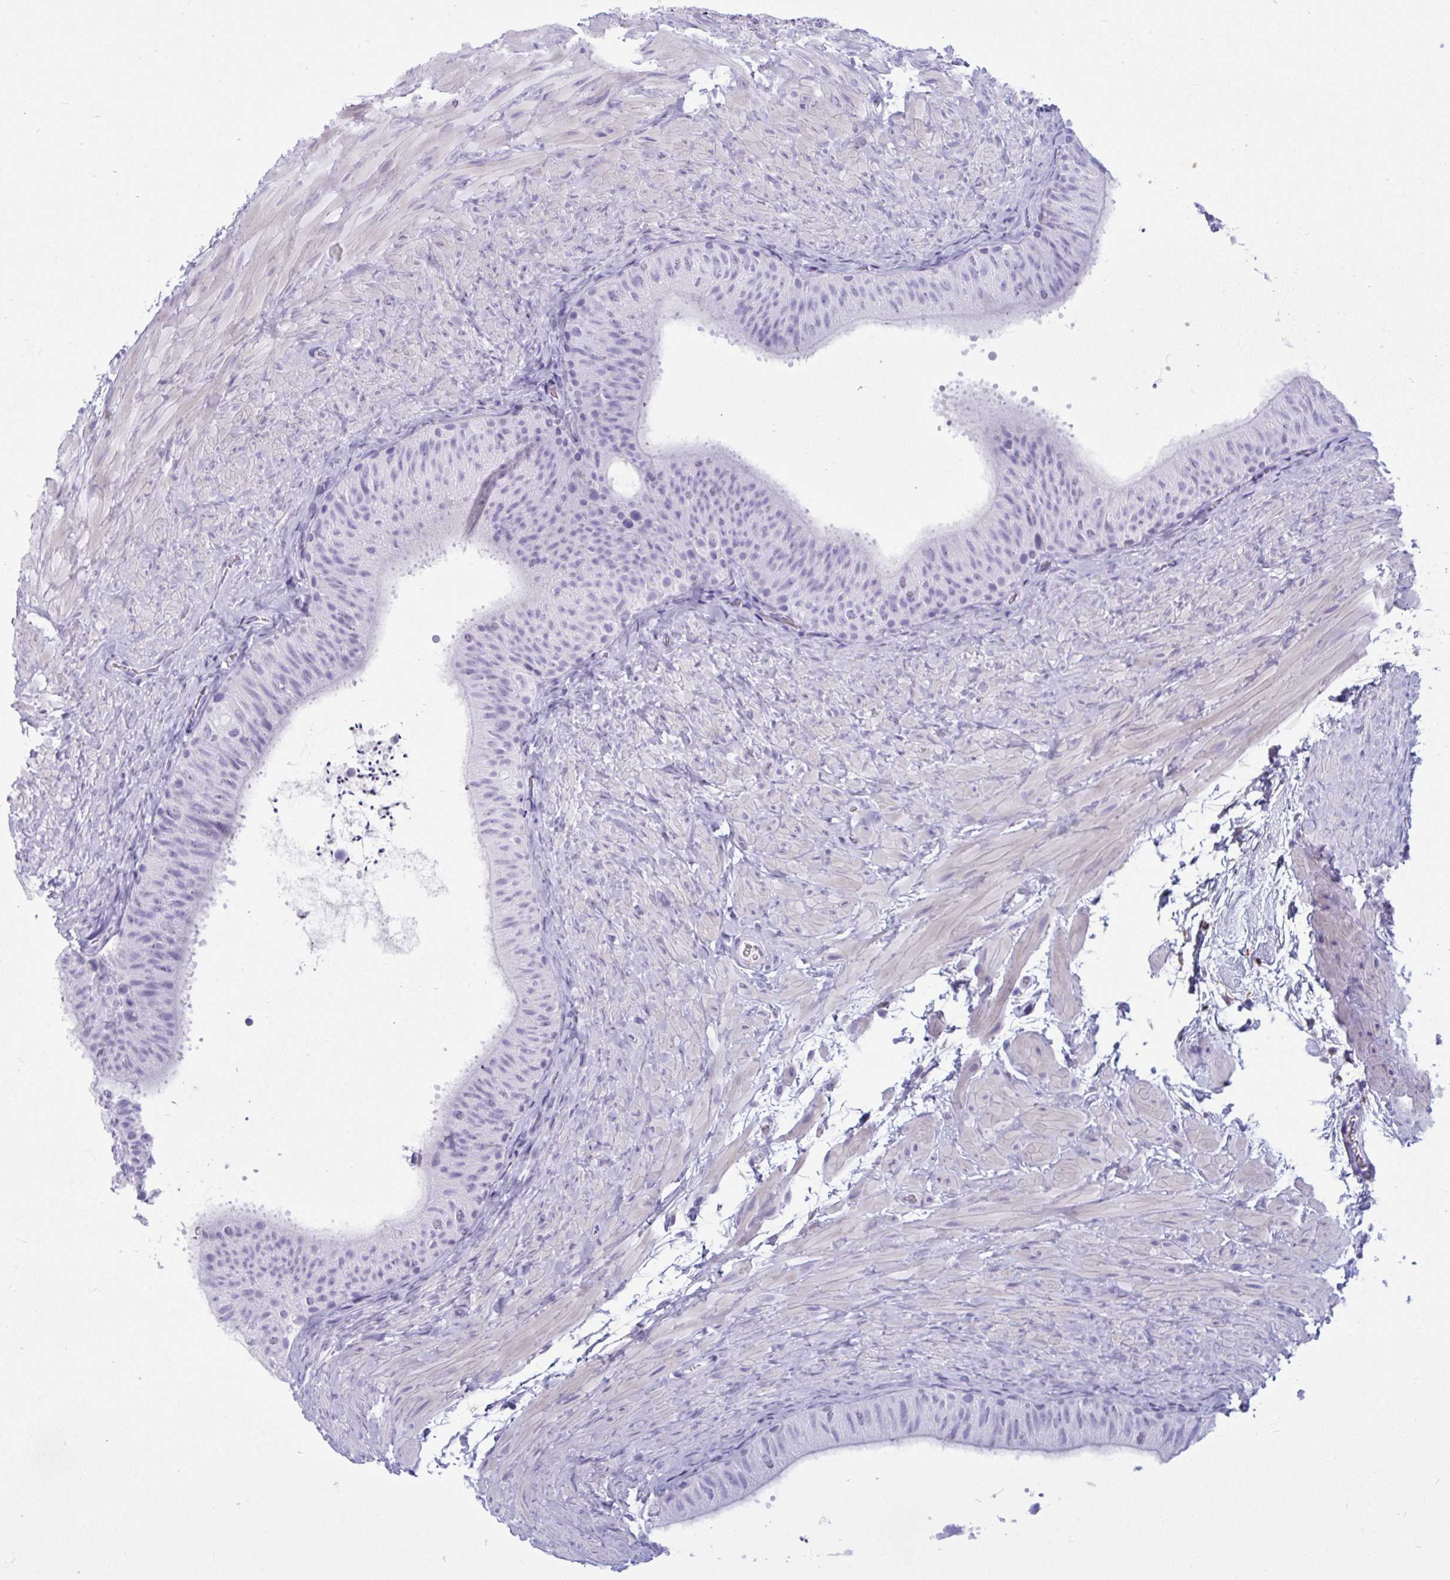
{"staining": {"intensity": "negative", "quantity": "none", "location": "none"}, "tissue": "epididymis", "cell_type": "Glandular cells", "image_type": "normal", "snomed": [{"axis": "morphology", "description": "Normal tissue, NOS"}, {"axis": "topography", "description": "Epididymis, spermatic cord, NOS"}, {"axis": "topography", "description": "Epididymis"}], "caption": "Immunohistochemical staining of normal human epididymis demonstrates no significant expression in glandular cells. (DAB immunohistochemistry (IHC), high magnification).", "gene": "ARHGAP42", "patient": {"sex": "male", "age": 31}}